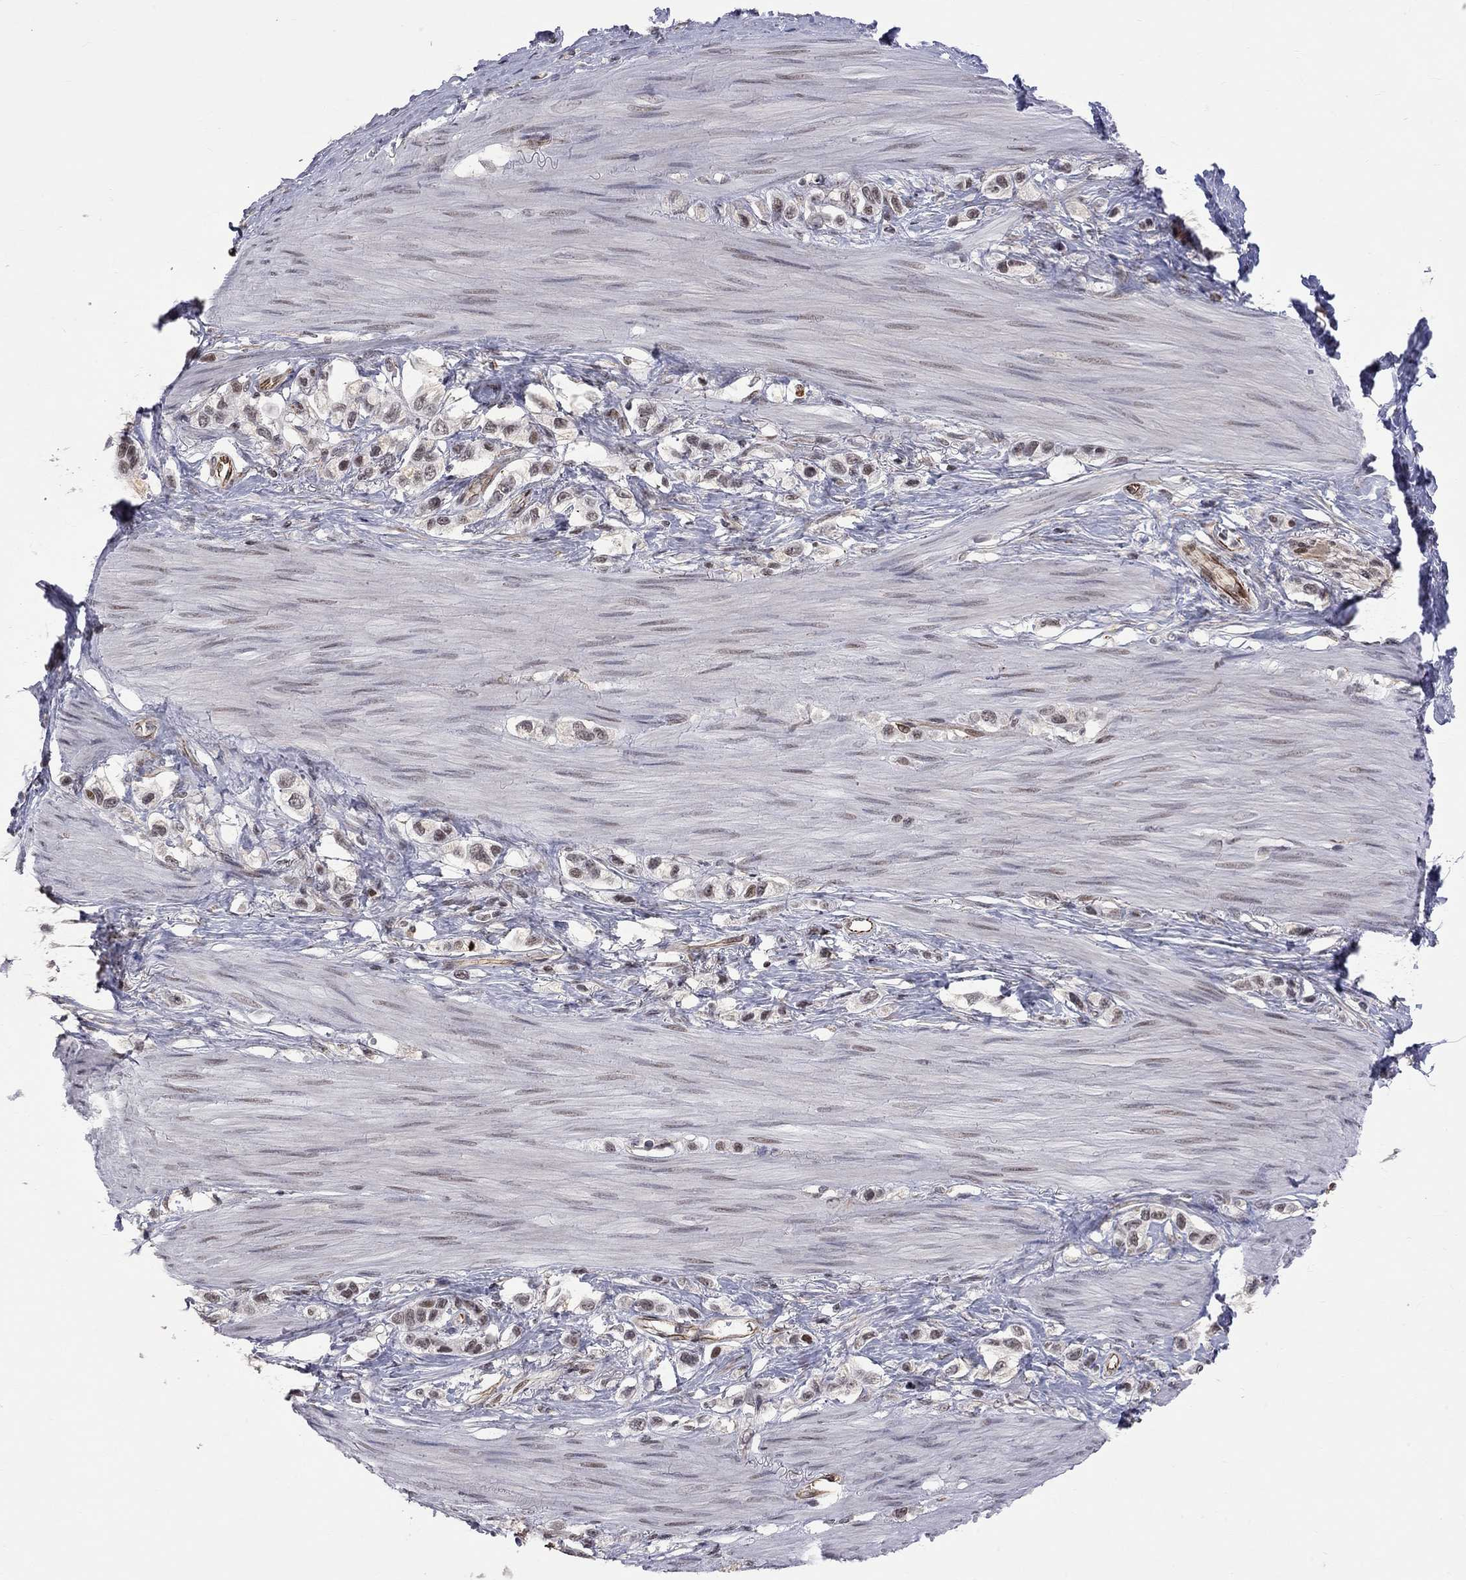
{"staining": {"intensity": "negative", "quantity": "none", "location": "none"}, "tissue": "stomach cancer", "cell_type": "Tumor cells", "image_type": "cancer", "snomed": [{"axis": "morphology", "description": "Normal tissue, NOS"}, {"axis": "morphology", "description": "Adenocarcinoma, NOS"}, {"axis": "morphology", "description": "Adenocarcinoma, High grade"}, {"axis": "topography", "description": "Stomach, upper"}, {"axis": "topography", "description": "Stomach"}], "caption": "Stomach adenocarcinoma was stained to show a protein in brown. There is no significant expression in tumor cells.", "gene": "MTNR1B", "patient": {"sex": "female", "age": 65}}